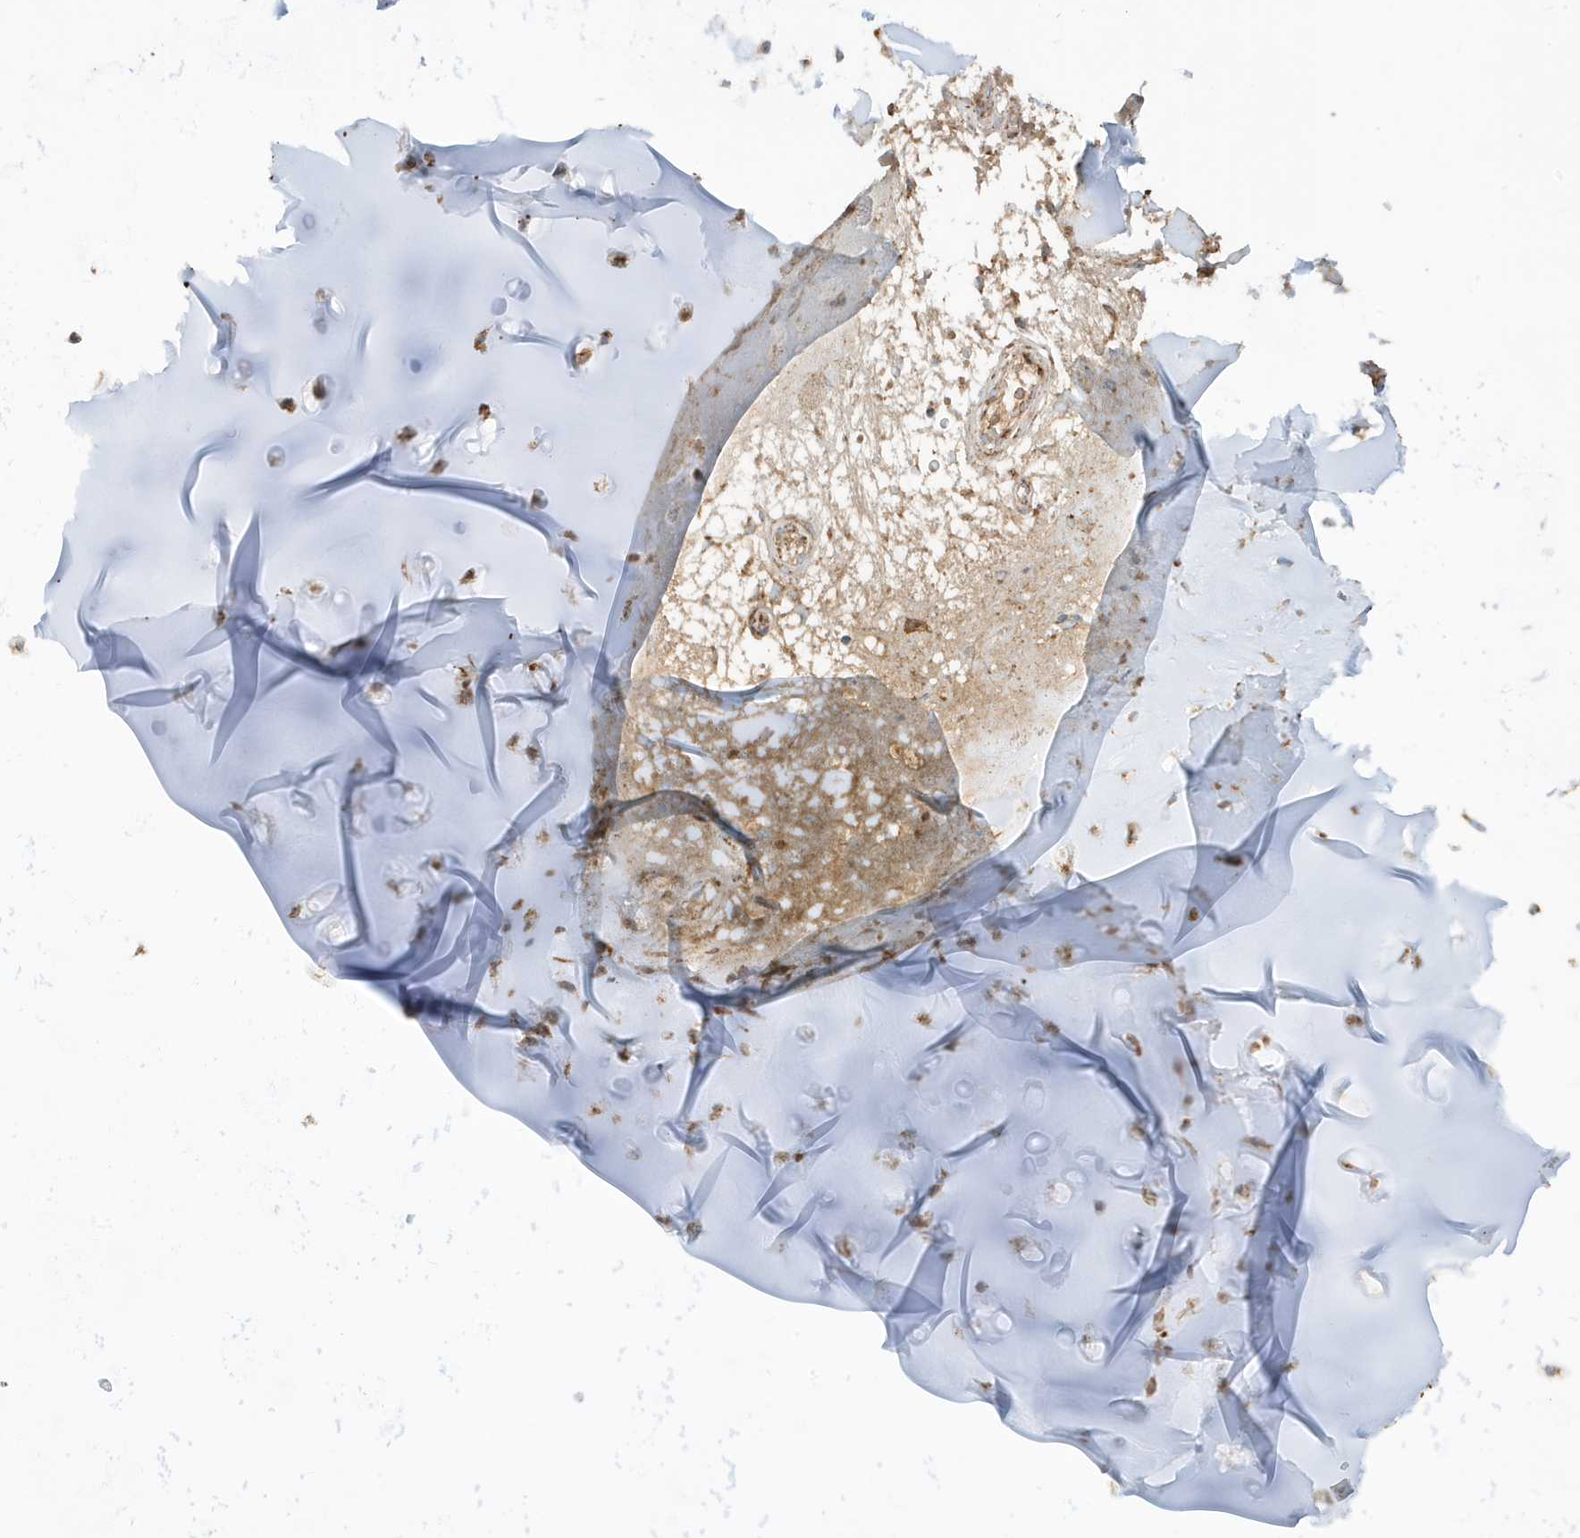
{"staining": {"intensity": "moderate", "quantity": ">75%", "location": "cytoplasmic/membranous"}, "tissue": "adipose tissue", "cell_type": "Adipocytes", "image_type": "normal", "snomed": [{"axis": "morphology", "description": "Normal tissue, NOS"}, {"axis": "morphology", "description": "Basal cell carcinoma"}, {"axis": "topography", "description": "Cartilage tissue"}, {"axis": "topography", "description": "Nasopharynx"}, {"axis": "topography", "description": "Oral tissue"}], "caption": "Adipocytes reveal medium levels of moderate cytoplasmic/membranous staining in approximately >75% of cells in benign adipose tissue. The staining is performed using DAB (3,3'-diaminobenzidine) brown chromogen to label protein expression. The nuclei are counter-stained blue using hematoxylin.", "gene": "IFT57", "patient": {"sex": "female", "age": 77}}